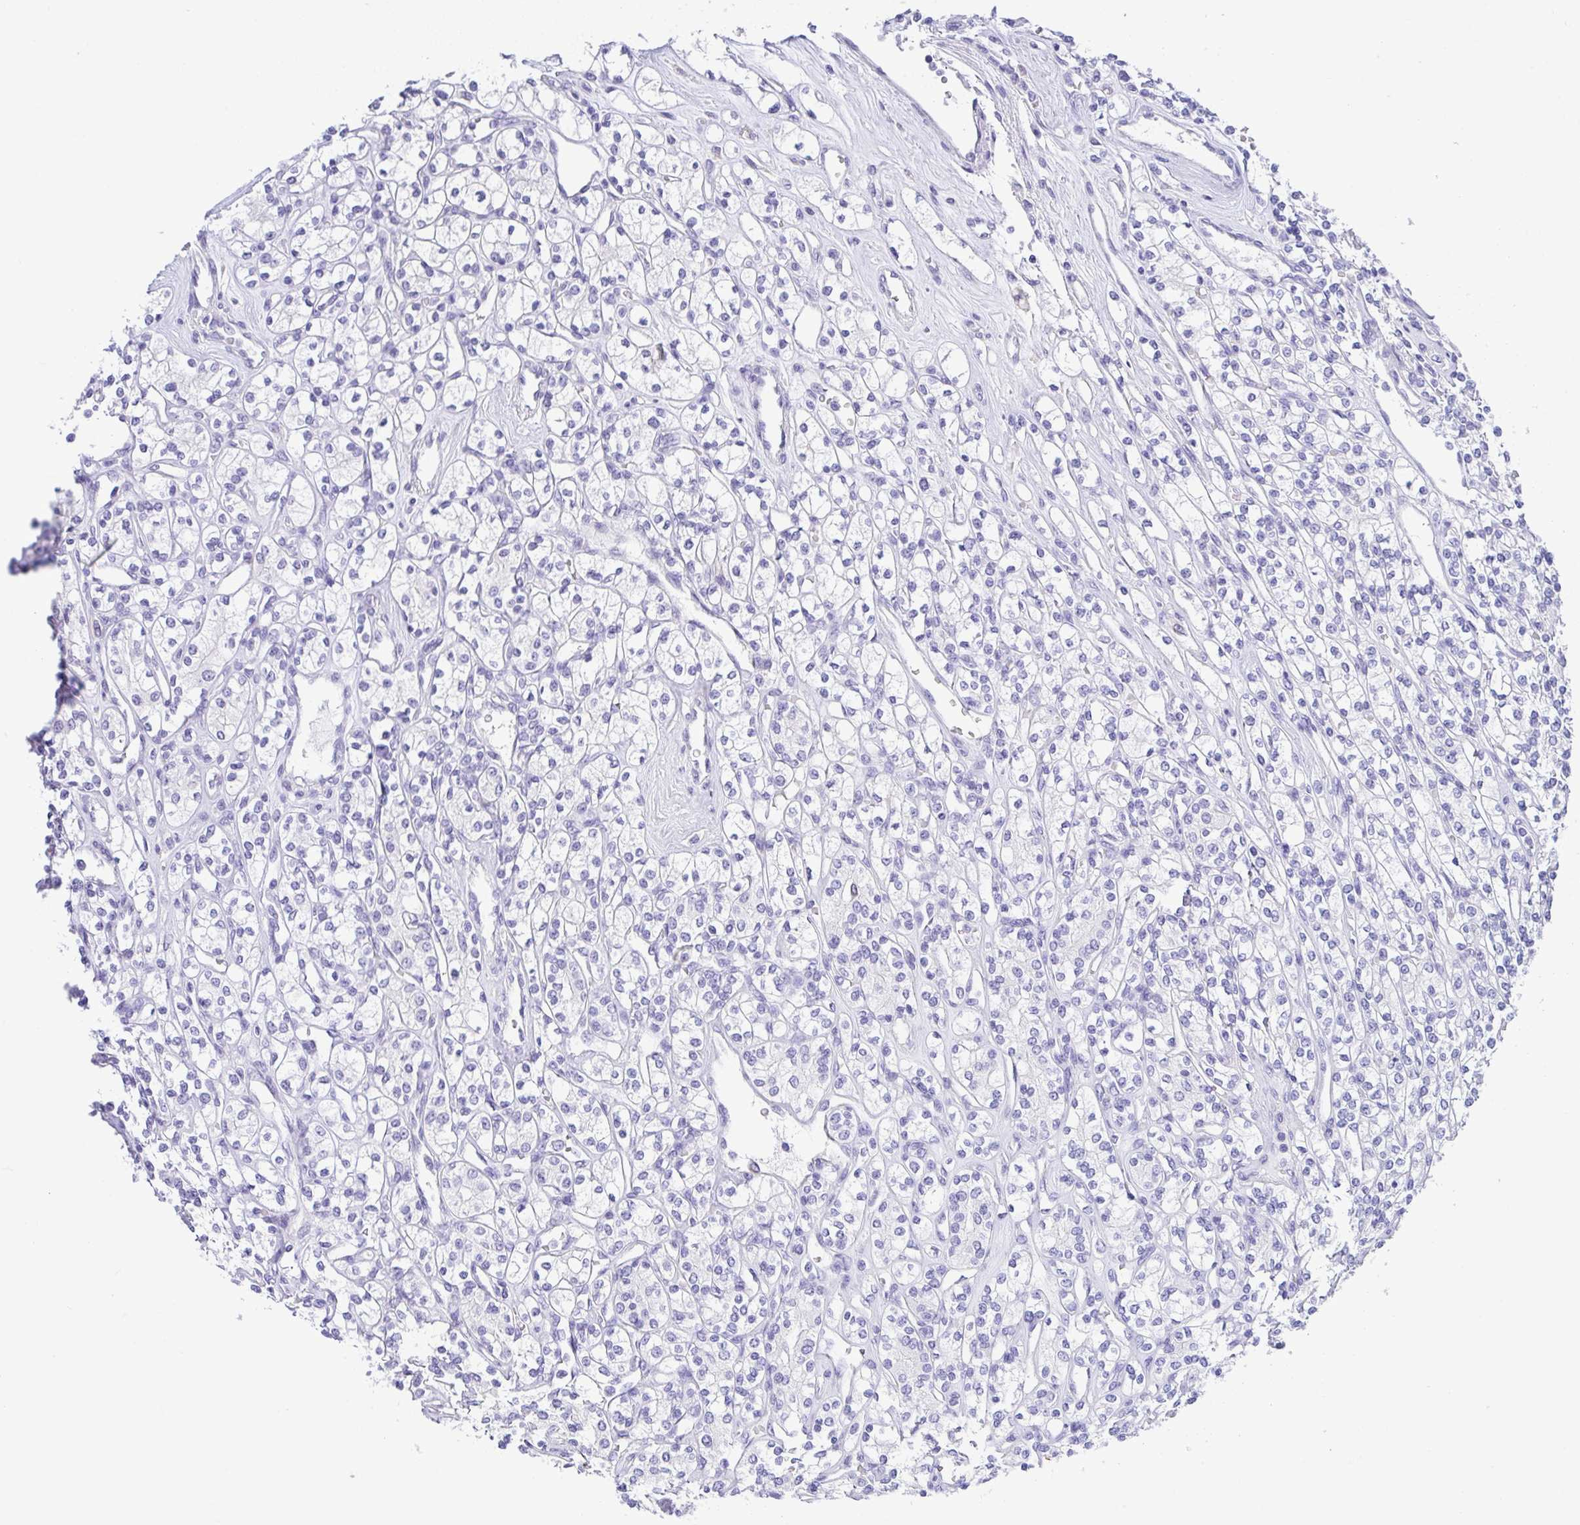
{"staining": {"intensity": "negative", "quantity": "none", "location": "none"}, "tissue": "renal cancer", "cell_type": "Tumor cells", "image_type": "cancer", "snomed": [{"axis": "morphology", "description": "Adenocarcinoma, NOS"}, {"axis": "topography", "description": "Kidney"}], "caption": "Tumor cells are negative for brown protein staining in adenocarcinoma (renal).", "gene": "RRM2", "patient": {"sex": "male", "age": 77}}